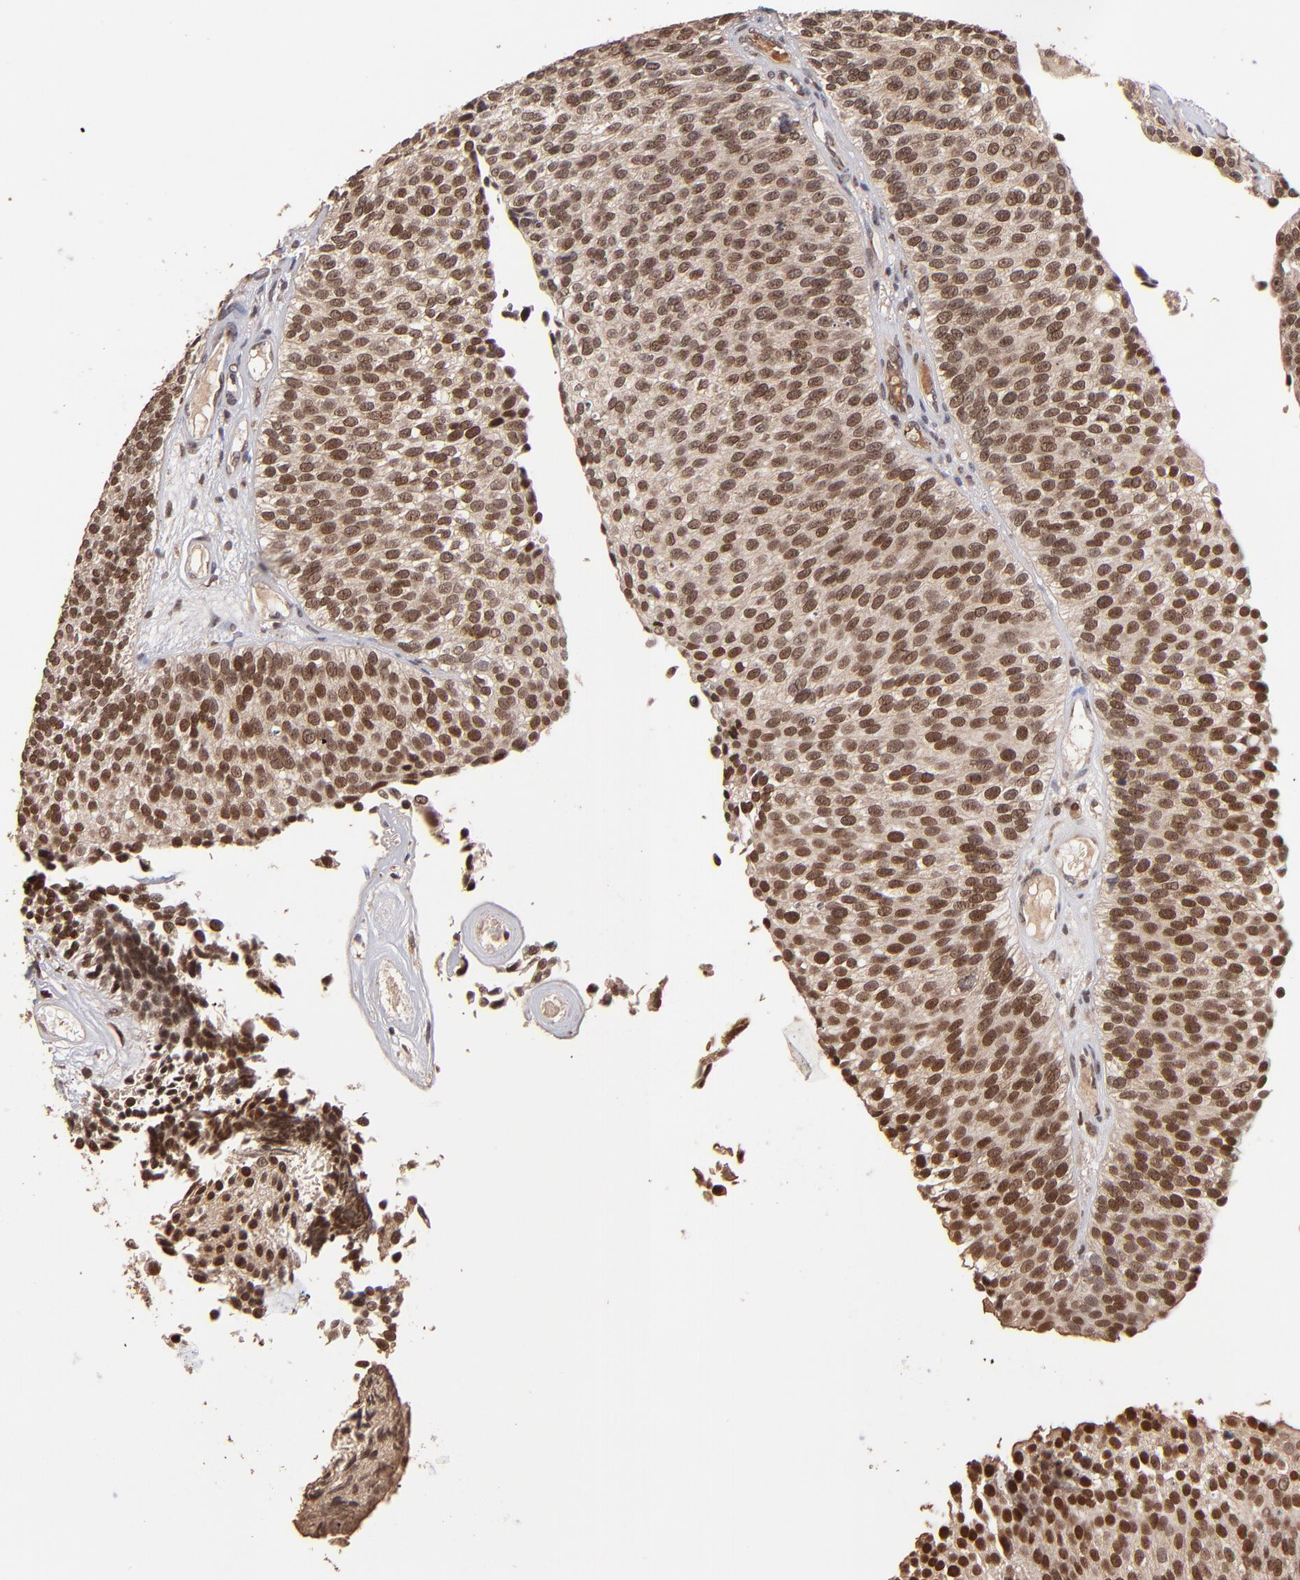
{"staining": {"intensity": "moderate", "quantity": ">75%", "location": "cytoplasmic/membranous,nuclear"}, "tissue": "urothelial cancer", "cell_type": "Tumor cells", "image_type": "cancer", "snomed": [{"axis": "morphology", "description": "Urothelial carcinoma, Low grade"}, {"axis": "topography", "description": "Urinary bladder"}], "caption": "Urothelial carcinoma (low-grade) tissue demonstrates moderate cytoplasmic/membranous and nuclear positivity in about >75% of tumor cells, visualized by immunohistochemistry. (Brightfield microscopy of DAB IHC at high magnification).", "gene": "EAPP", "patient": {"sex": "male", "age": 84}}